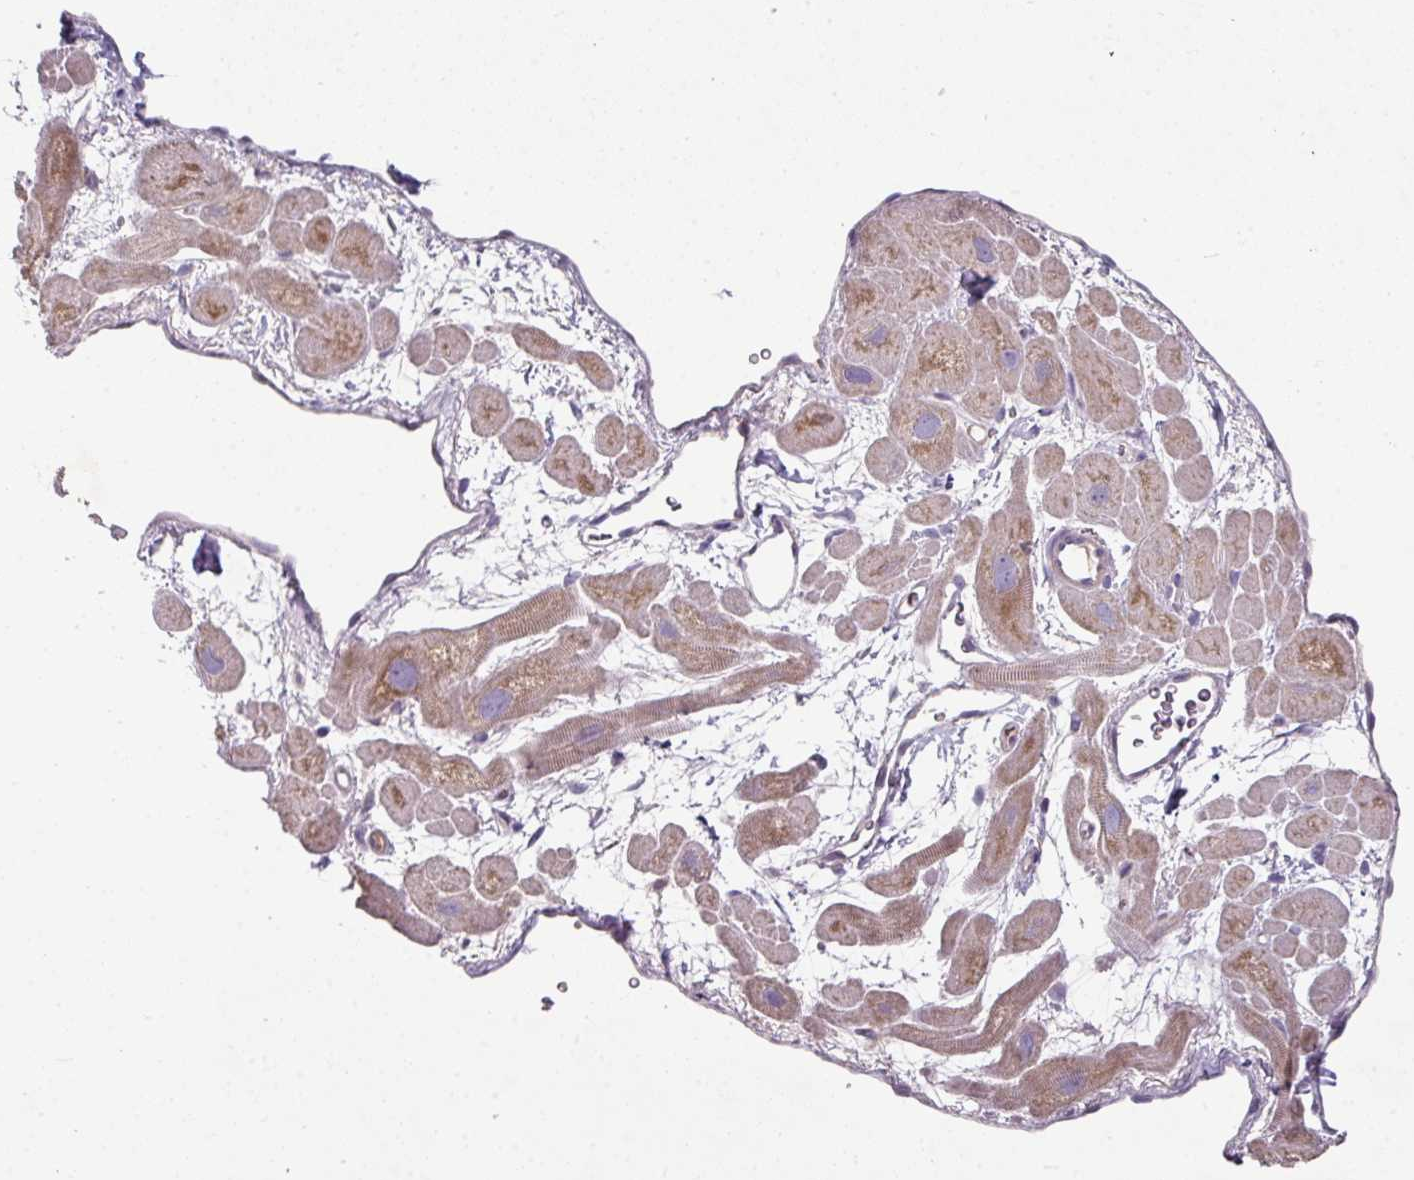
{"staining": {"intensity": "moderate", "quantity": ">75%", "location": "cytoplasmic/membranous"}, "tissue": "heart muscle", "cell_type": "Cardiomyocytes", "image_type": "normal", "snomed": [{"axis": "morphology", "description": "Normal tissue, NOS"}, {"axis": "topography", "description": "Heart"}], "caption": "Immunohistochemical staining of normal human heart muscle demonstrates >75% levels of moderate cytoplasmic/membranous protein positivity in about >75% of cardiomyocytes. The protein of interest is shown in brown color, while the nuclei are stained blue.", "gene": "LRRC9", "patient": {"sex": "male", "age": 49}}